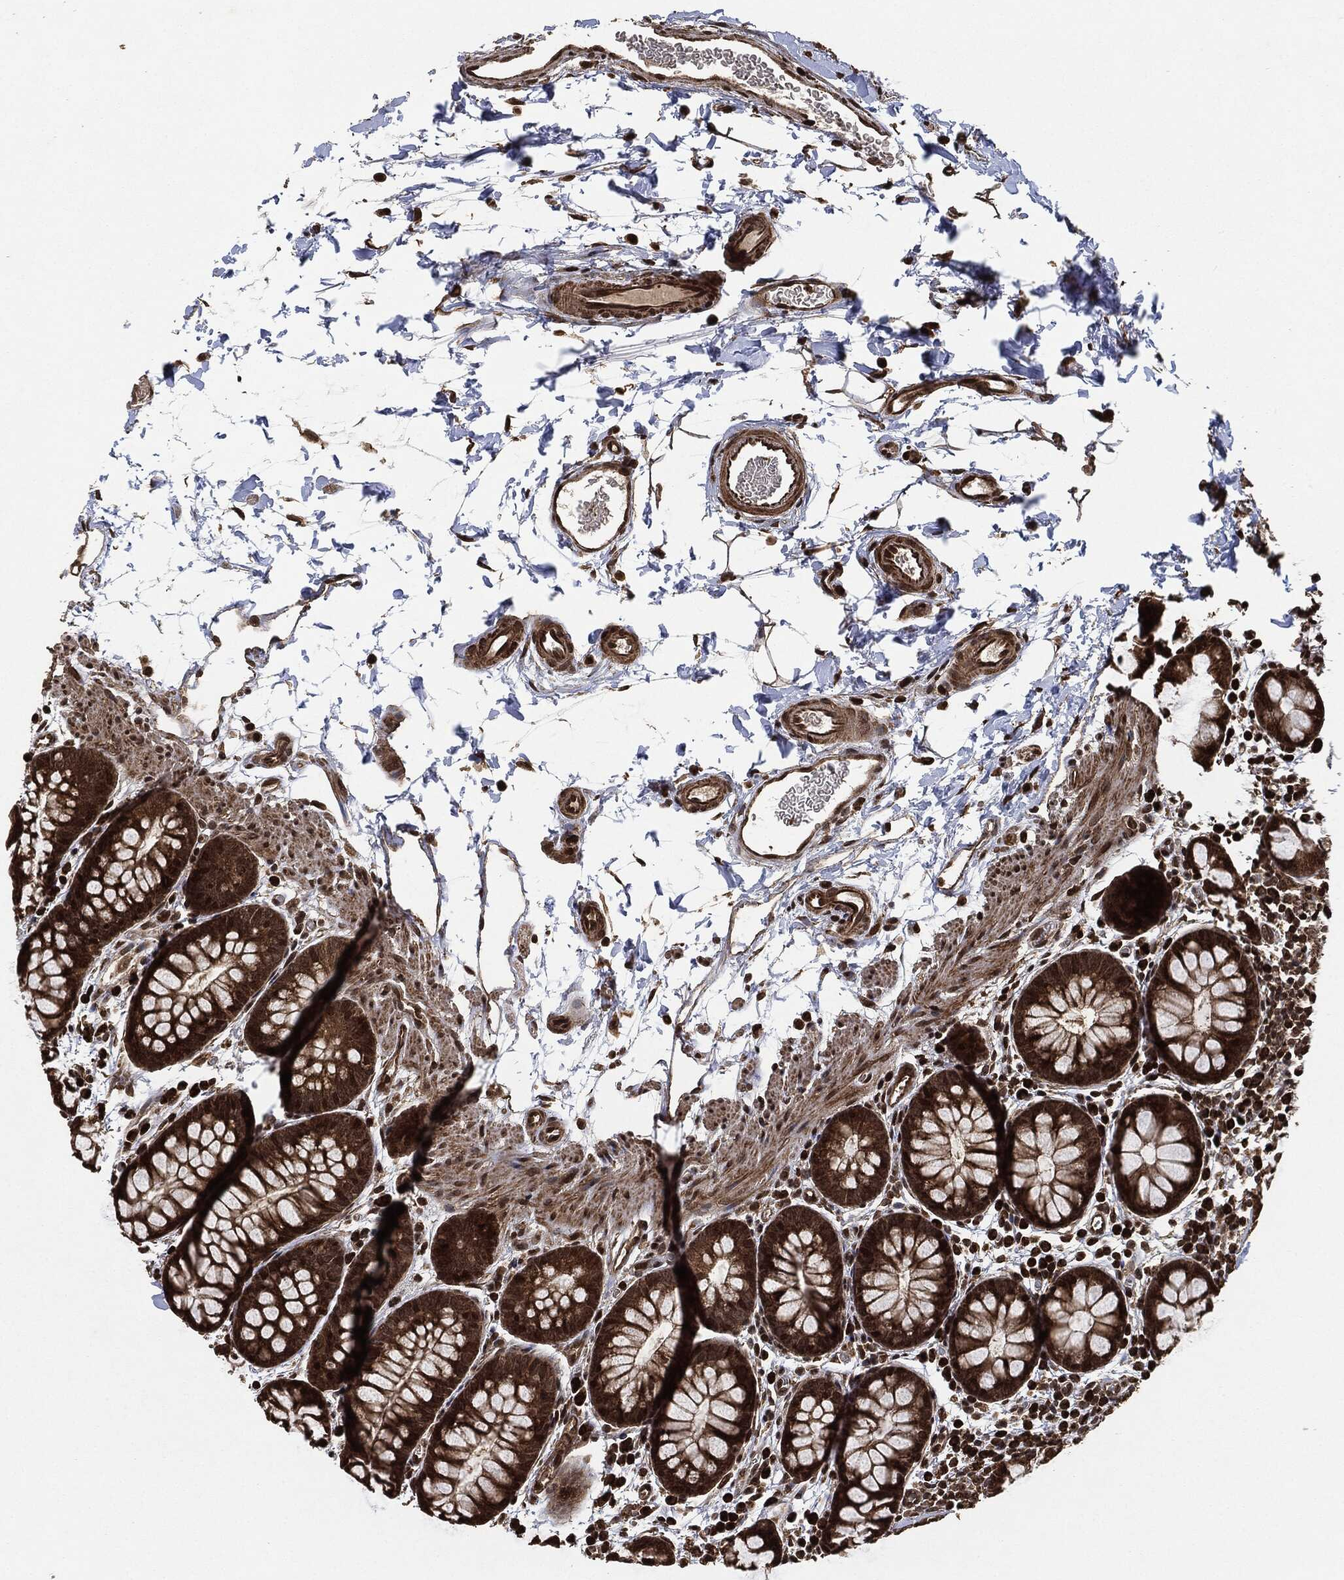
{"staining": {"intensity": "moderate", "quantity": ">75%", "location": "cytoplasmic/membranous"}, "tissue": "rectum", "cell_type": "Glandular cells", "image_type": "normal", "snomed": [{"axis": "morphology", "description": "Normal tissue, NOS"}, {"axis": "topography", "description": "Rectum"}], "caption": "Immunohistochemistry of unremarkable rectum shows medium levels of moderate cytoplasmic/membranous staining in about >75% of glandular cells. The protein of interest is stained brown, and the nuclei are stained in blue (DAB IHC with brightfield microscopy, high magnification).", "gene": "PDK1", "patient": {"sex": "male", "age": 57}}